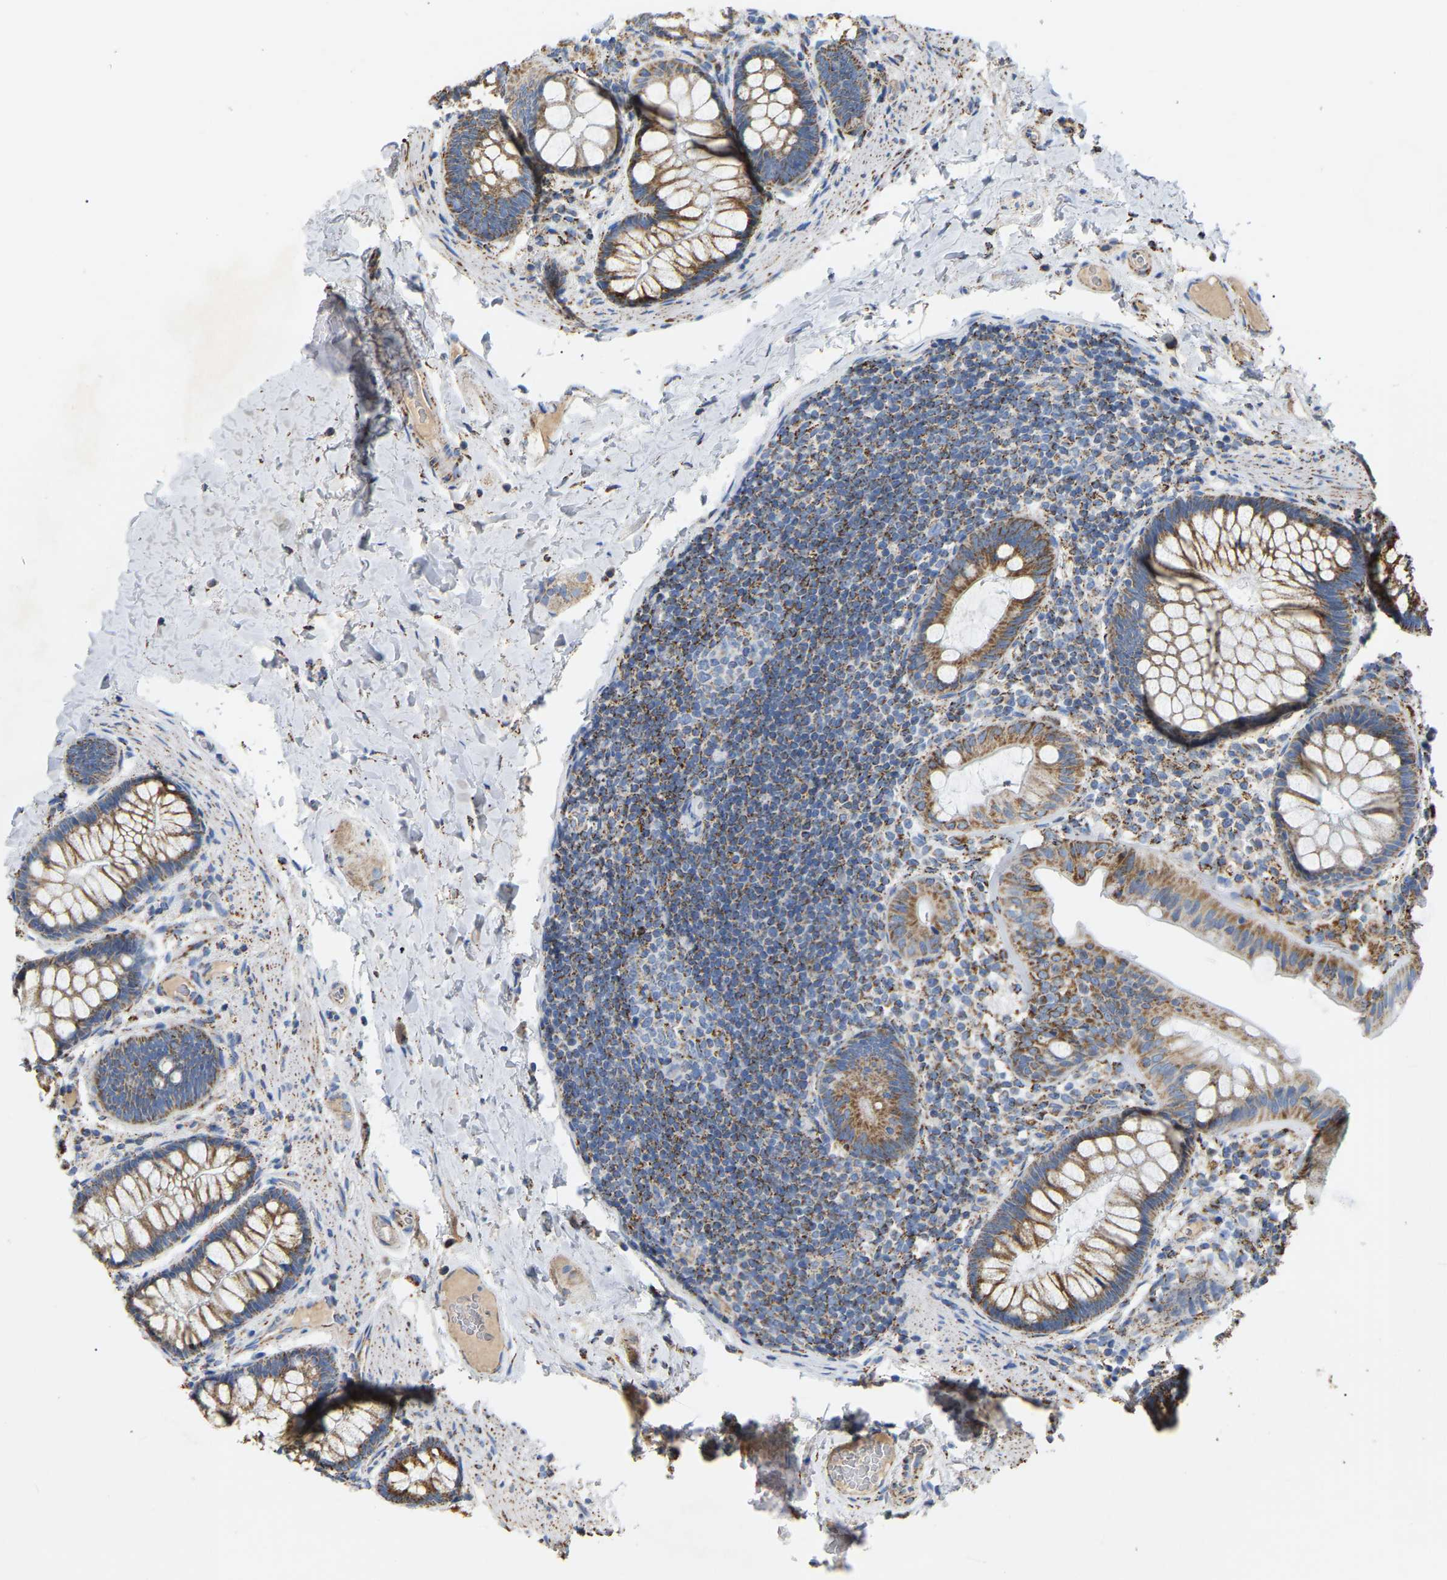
{"staining": {"intensity": "moderate", "quantity": ">75%", "location": "cytoplasmic/membranous"}, "tissue": "colon", "cell_type": "Endothelial cells", "image_type": "normal", "snomed": [{"axis": "morphology", "description": "Normal tissue, NOS"}, {"axis": "topography", "description": "Colon"}], "caption": "Endothelial cells exhibit medium levels of moderate cytoplasmic/membranous expression in approximately >75% of cells in normal colon. (brown staining indicates protein expression, while blue staining denotes nuclei).", "gene": "HIBADH", "patient": {"sex": "female", "age": 56}}